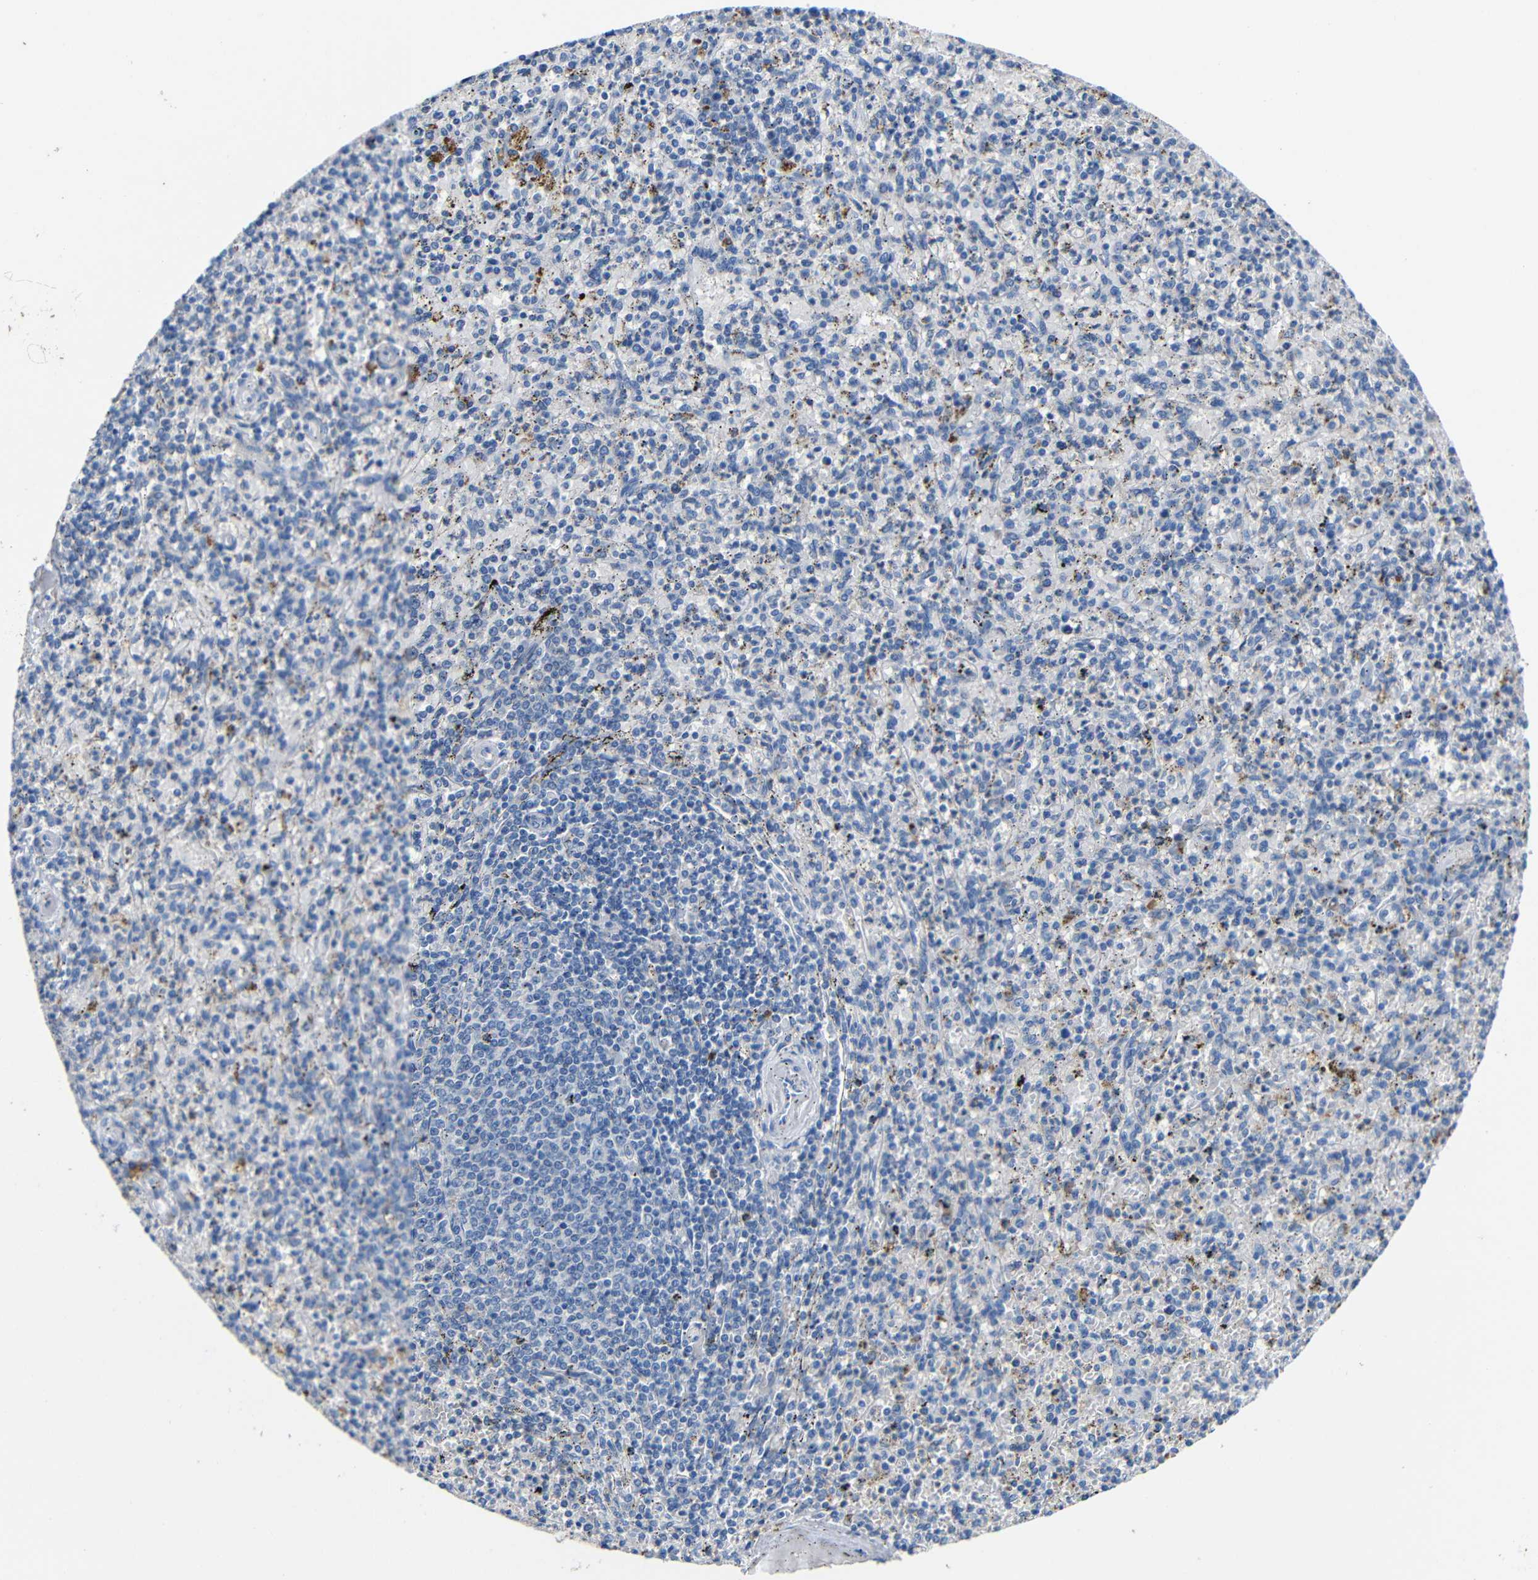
{"staining": {"intensity": "negative", "quantity": "none", "location": "none"}, "tissue": "spleen", "cell_type": "Cells in red pulp", "image_type": "normal", "snomed": [{"axis": "morphology", "description": "Normal tissue, NOS"}, {"axis": "topography", "description": "Spleen"}], "caption": "IHC image of benign spleen stained for a protein (brown), which demonstrates no expression in cells in red pulp.", "gene": "ACKR2", "patient": {"sex": "male", "age": 72}}